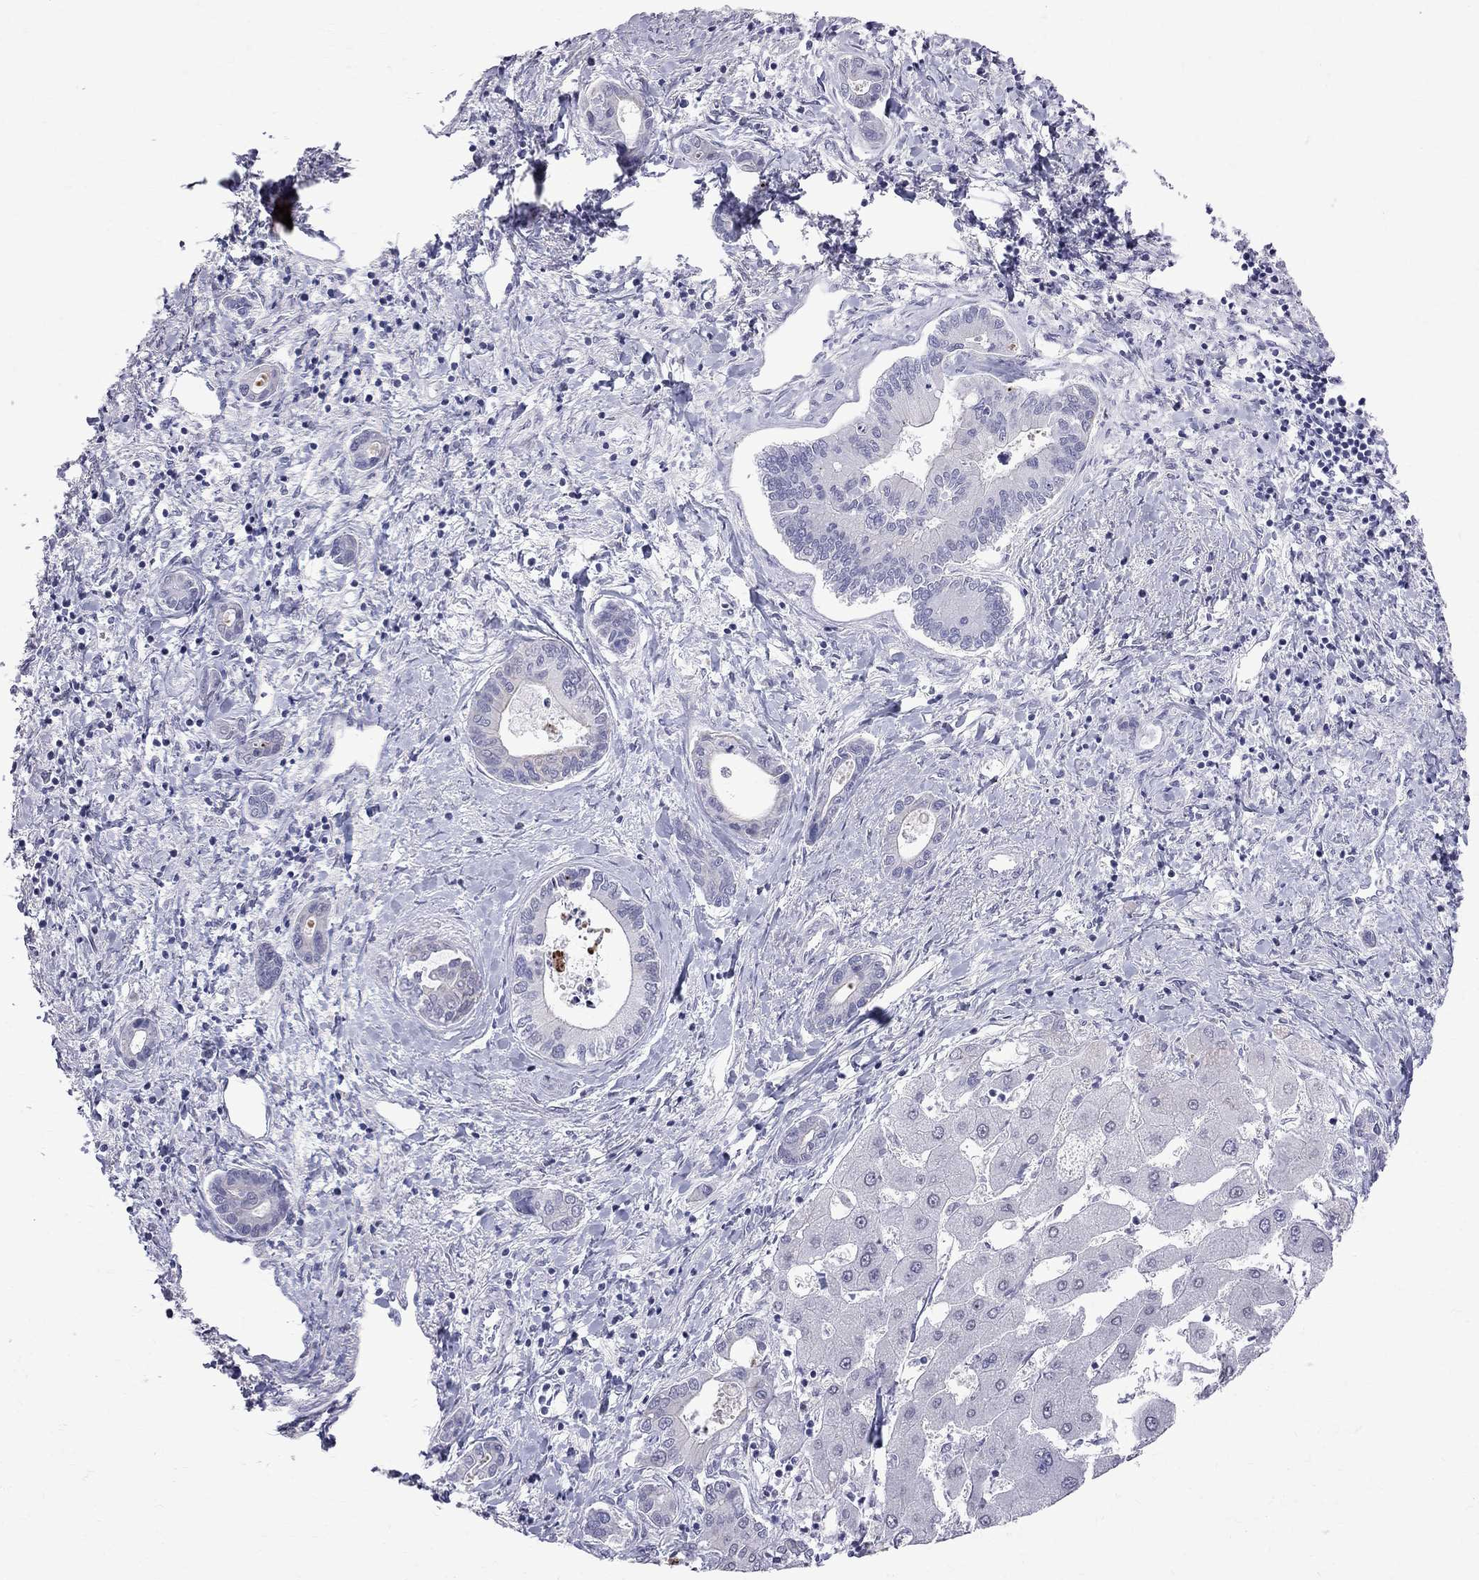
{"staining": {"intensity": "negative", "quantity": "none", "location": "none"}, "tissue": "liver cancer", "cell_type": "Tumor cells", "image_type": "cancer", "snomed": [{"axis": "morphology", "description": "Cholangiocarcinoma"}, {"axis": "topography", "description": "Liver"}], "caption": "Liver cholangiocarcinoma was stained to show a protein in brown. There is no significant staining in tumor cells.", "gene": "MUC15", "patient": {"sex": "male", "age": 66}}